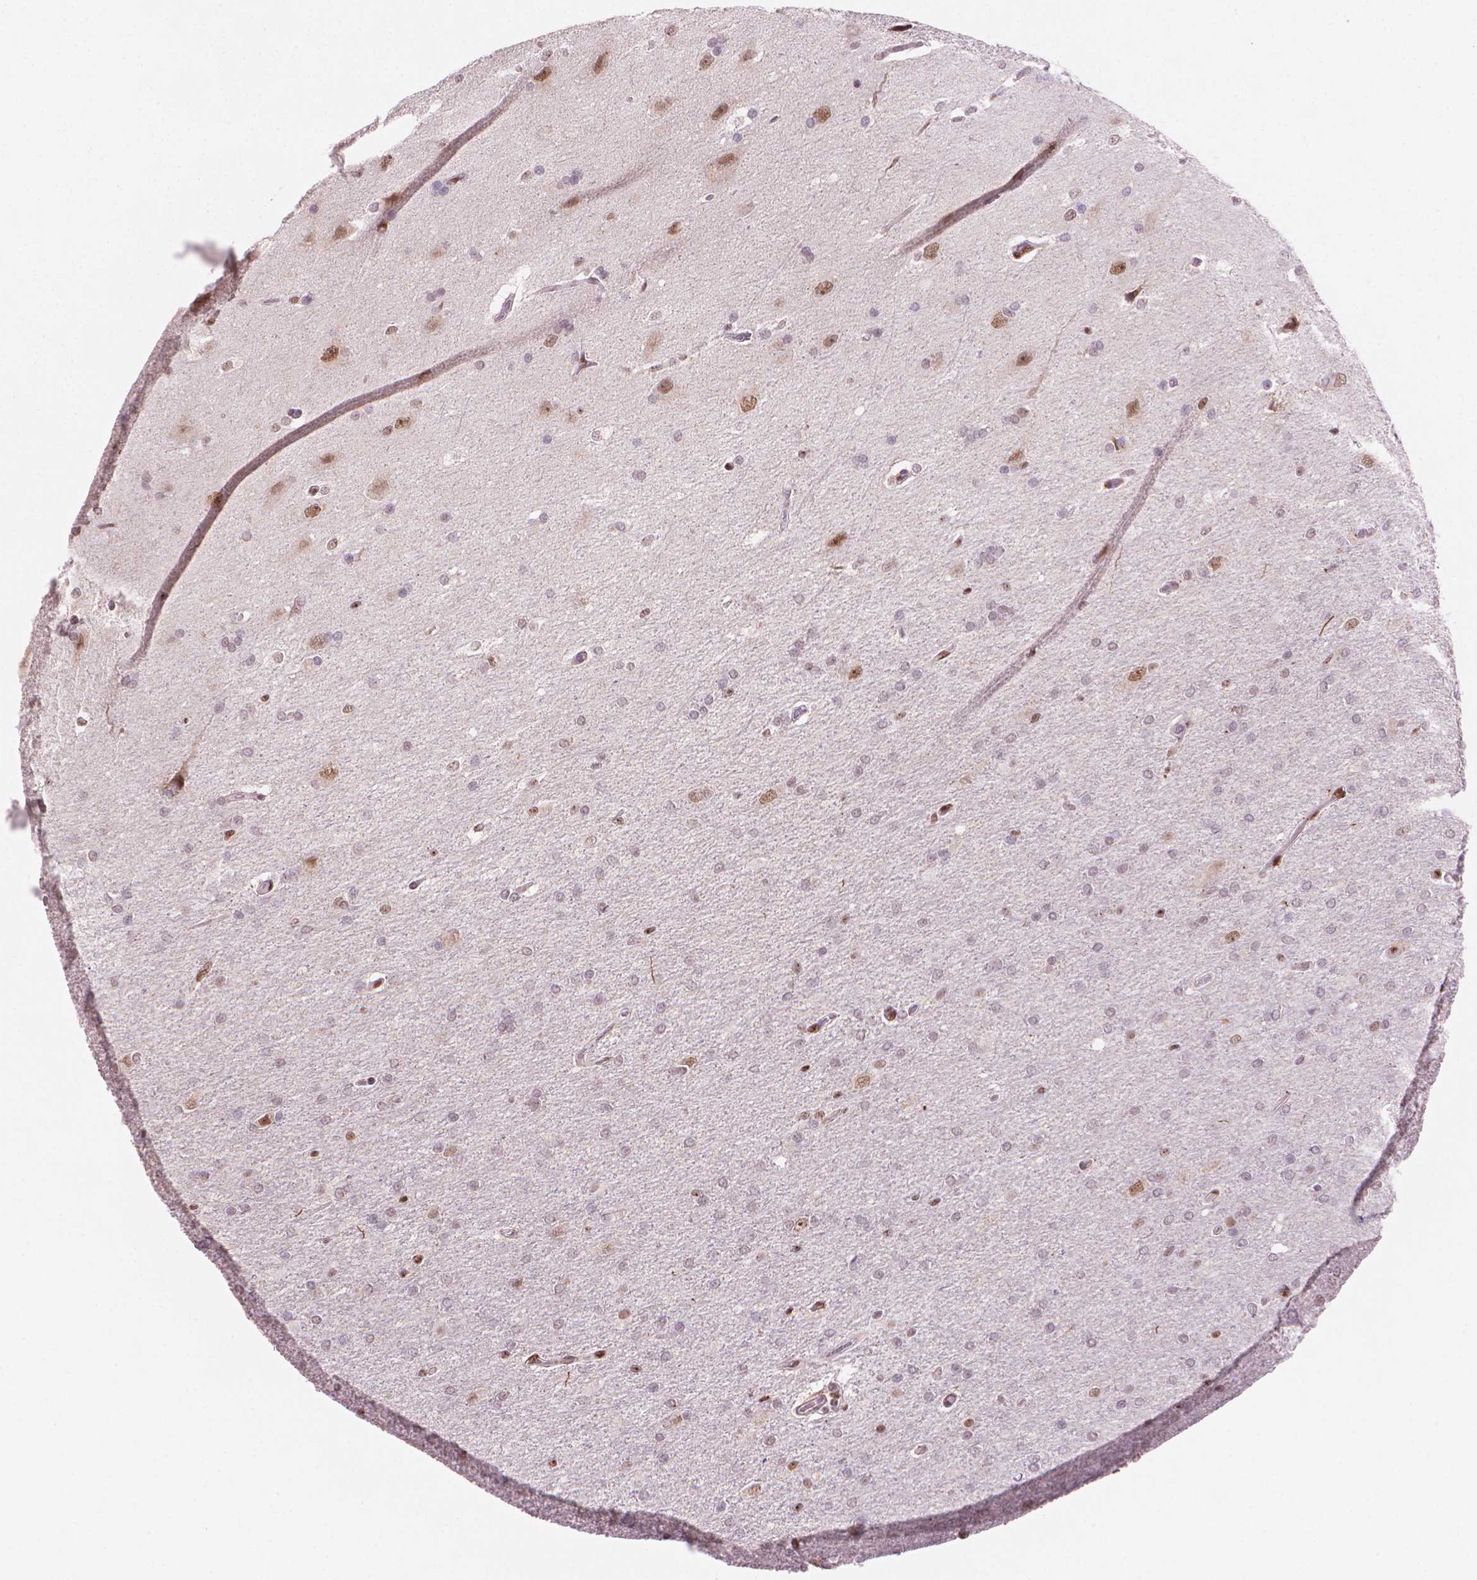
{"staining": {"intensity": "moderate", "quantity": "<25%", "location": "nuclear"}, "tissue": "glioma", "cell_type": "Tumor cells", "image_type": "cancer", "snomed": [{"axis": "morphology", "description": "Glioma, malignant, High grade"}, {"axis": "topography", "description": "Cerebral cortex"}], "caption": "Immunohistochemical staining of malignant glioma (high-grade) exhibits low levels of moderate nuclear positivity in about <25% of tumor cells.", "gene": "UBN1", "patient": {"sex": "male", "age": 70}}